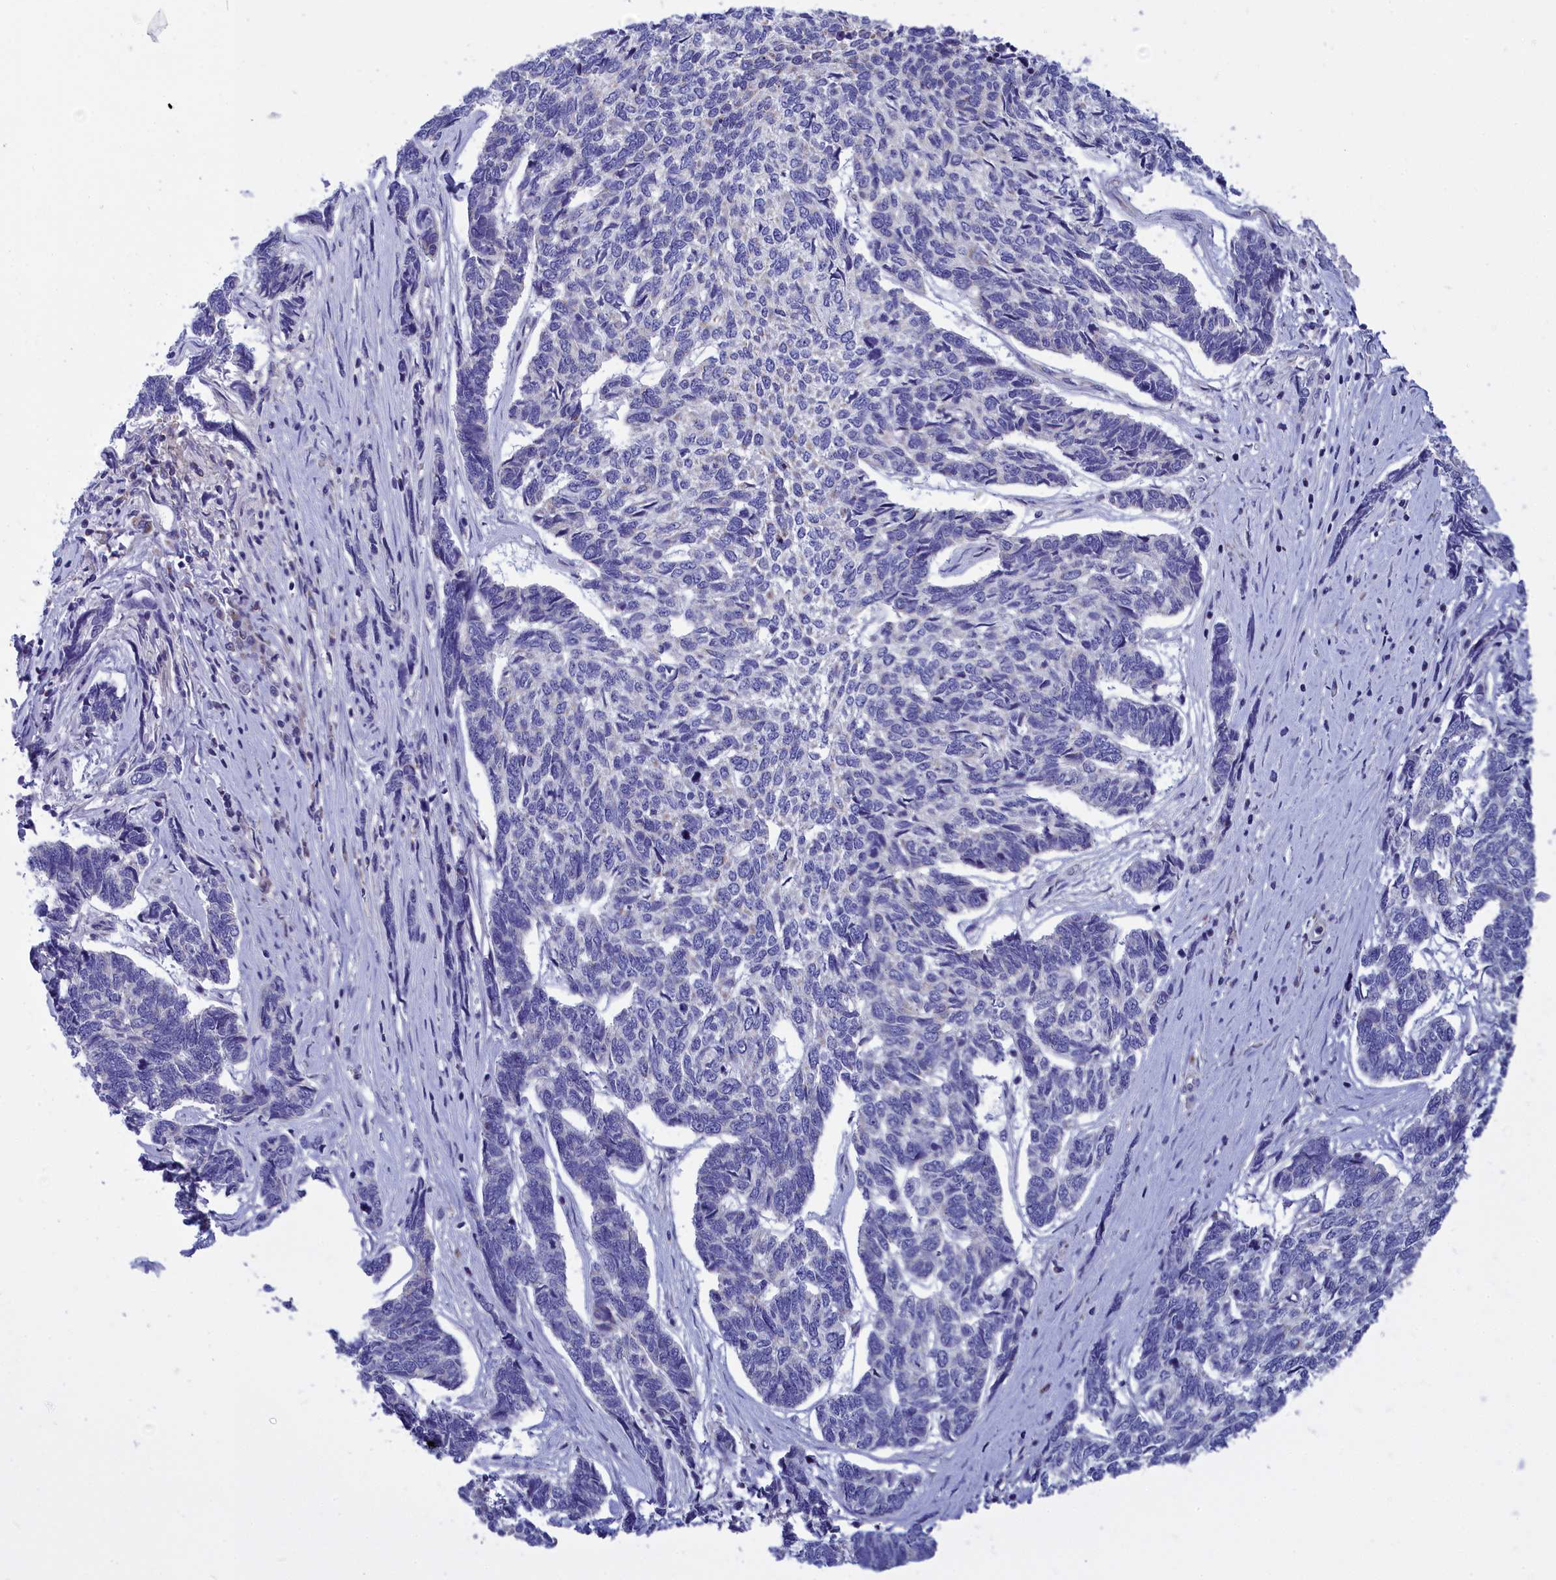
{"staining": {"intensity": "negative", "quantity": "none", "location": "none"}, "tissue": "skin cancer", "cell_type": "Tumor cells", "image_type": "cancer", "snomed": [{"axis": "morphology", "description": "Basal cell carcinoma"}, {"axis": "topography", "description": "Skin"}], "caption": "Tumor cells are negative for brown protein staining in basal cell carcinoma (skin).", "gene": "CCRL2", "patient": {"sex": "female", "age": 65}}